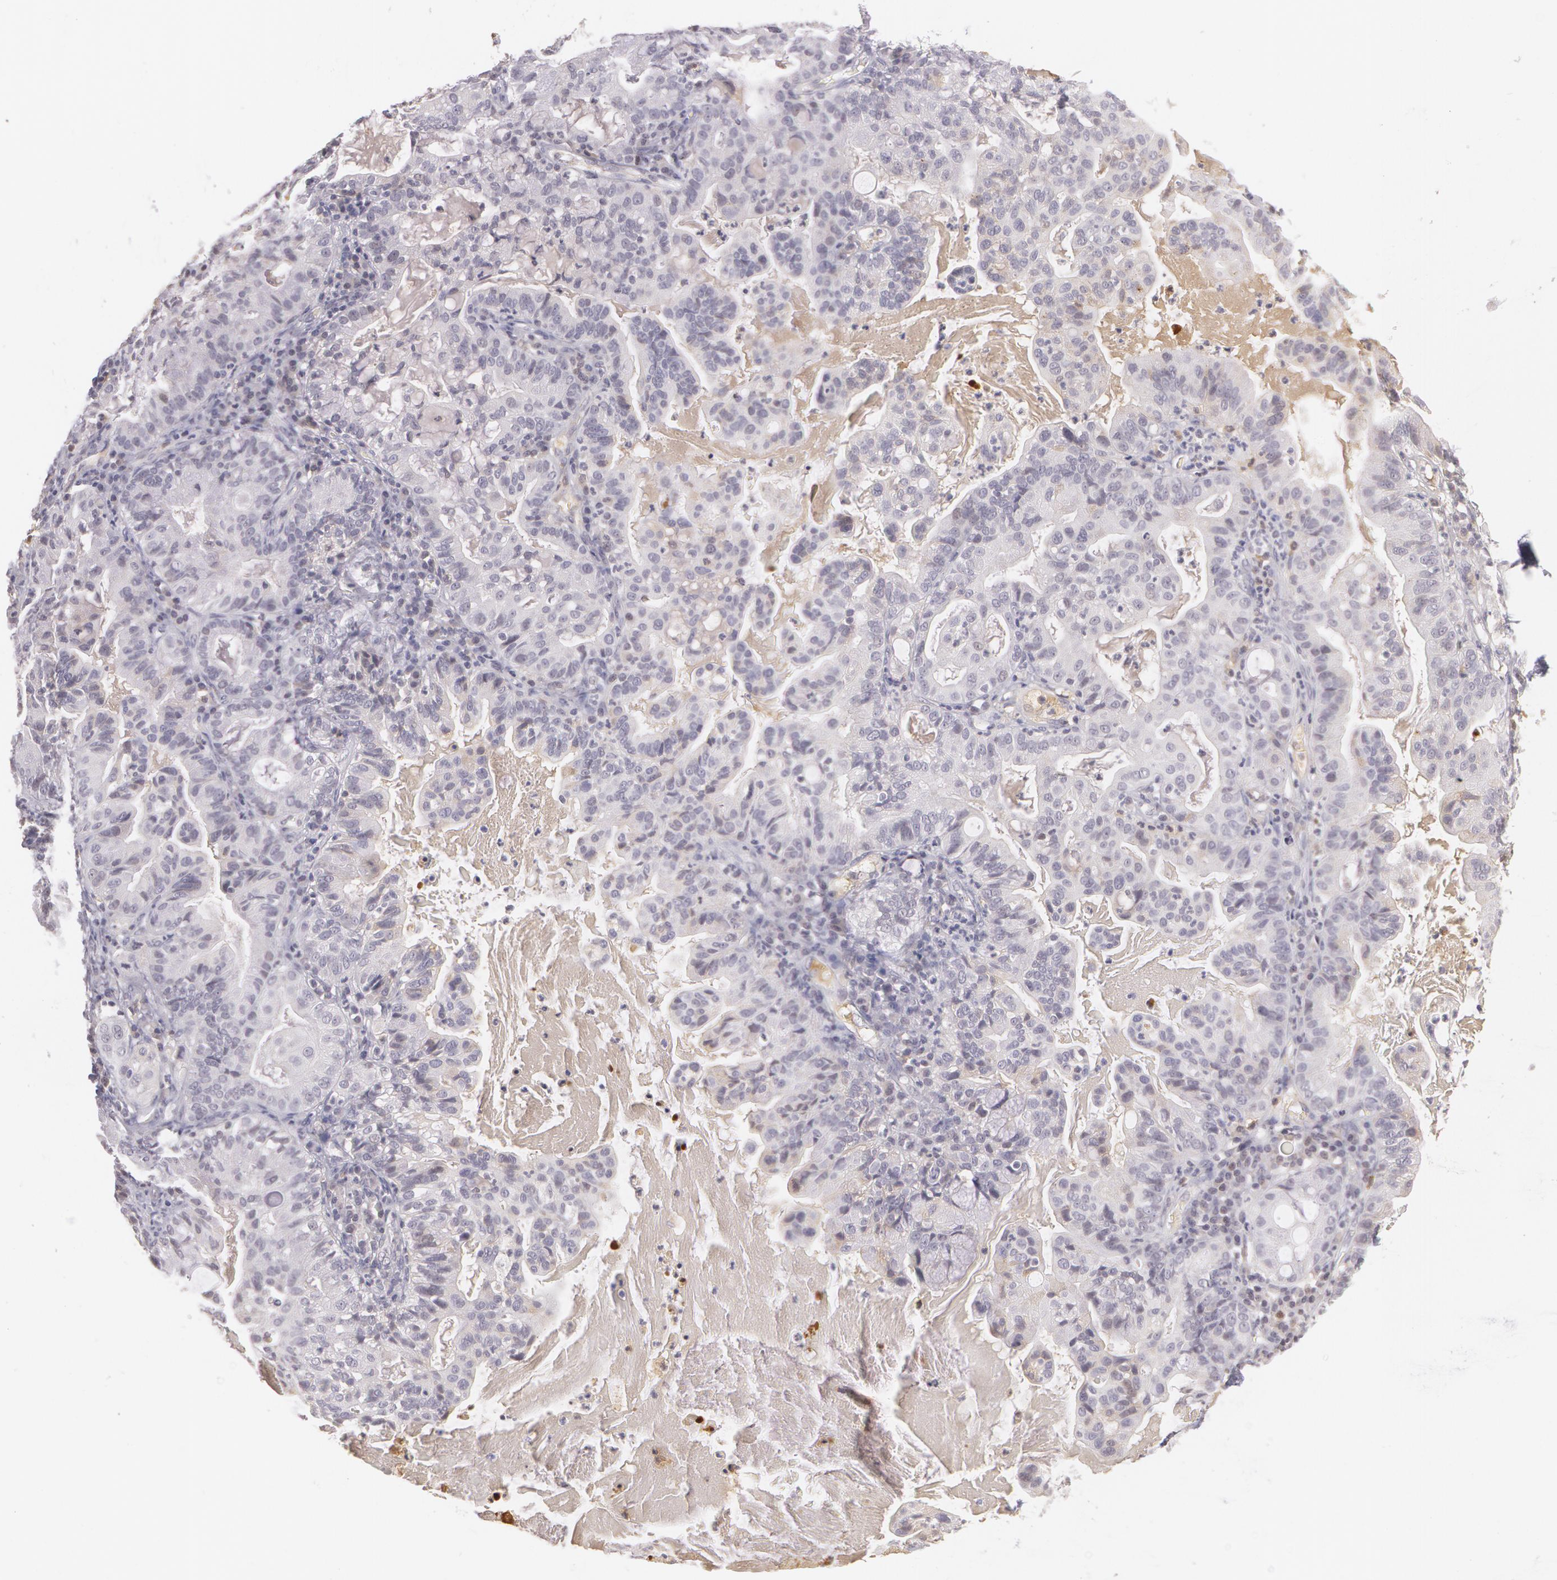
{"staining": {"intensity": "negative", "quantity": "none", "location": "none"}, "tissue": "cervical cancer", "cell_type": "Tumor cells", "image_type": "cancer", "snomed": [{"axis": "morphology", "description": "Adenocarcinoma, NOS"}, {"axis": "topography", "description": "Cervix"}], "caption": "Micrograph shows no significant protein staining in tumor cells of cervical adenocarcinoma.", "gene": "LBP", "patient": {"sex": "female", "age": 41}}